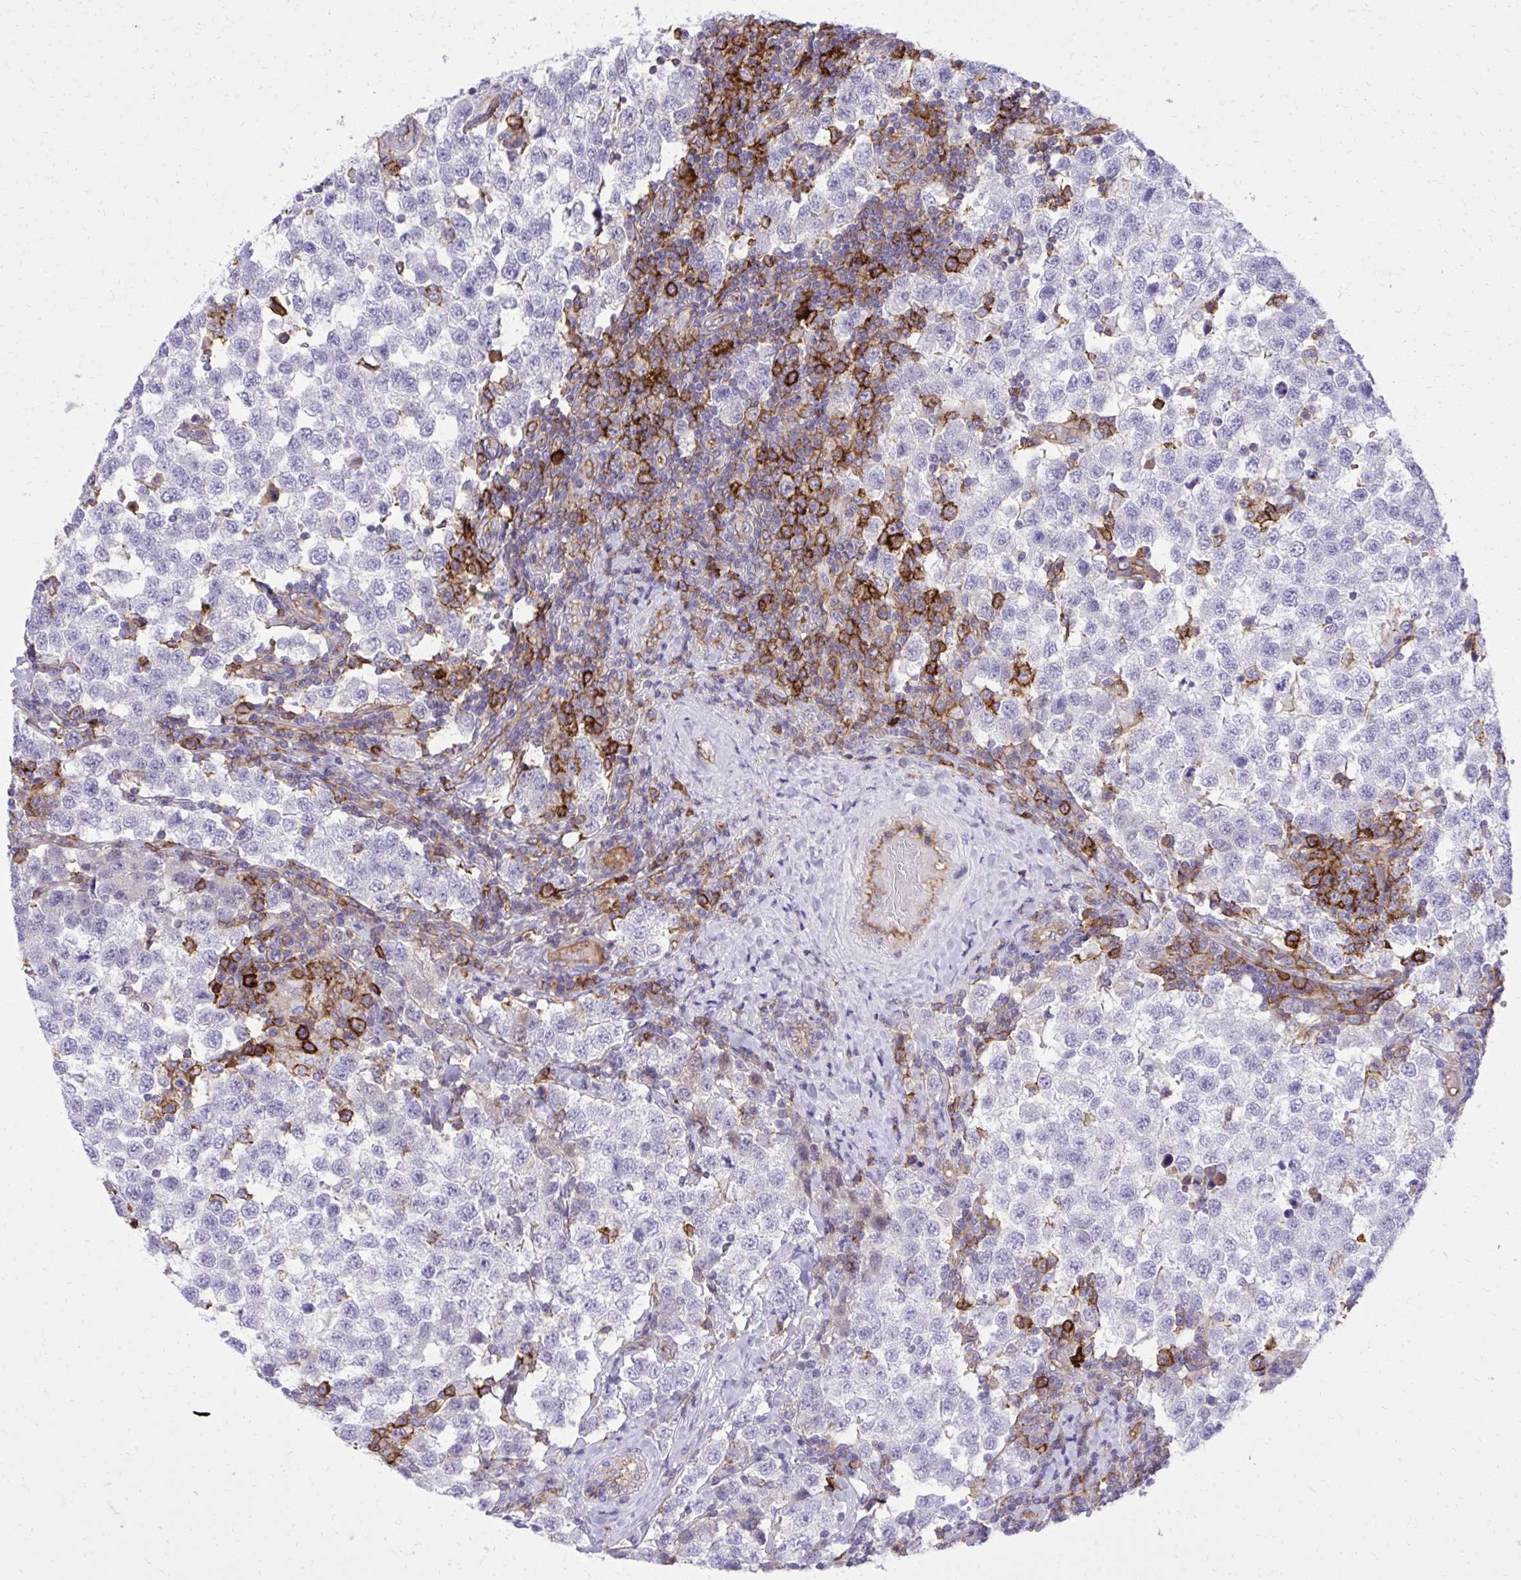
{"staining": {"intensity": "negative", "quantity": "none", "location": "none"}, "tissue": "testis cancer", "cell_type": "Tumor cells", "image_type": "cancer", "snomed": [{"axis": "morphology", "description": "Seminoma, NOS"}, {"axis": "topography", "description": "Testis"}], "caption": "There is no significant staining in tumor cells of testis cancer. (DAB (3,3'-diaminobenzidine) IHC with hematoxylin counter stain).", "gene": "PITPNM3", "patient": {"sex": "male", "age": 34}}